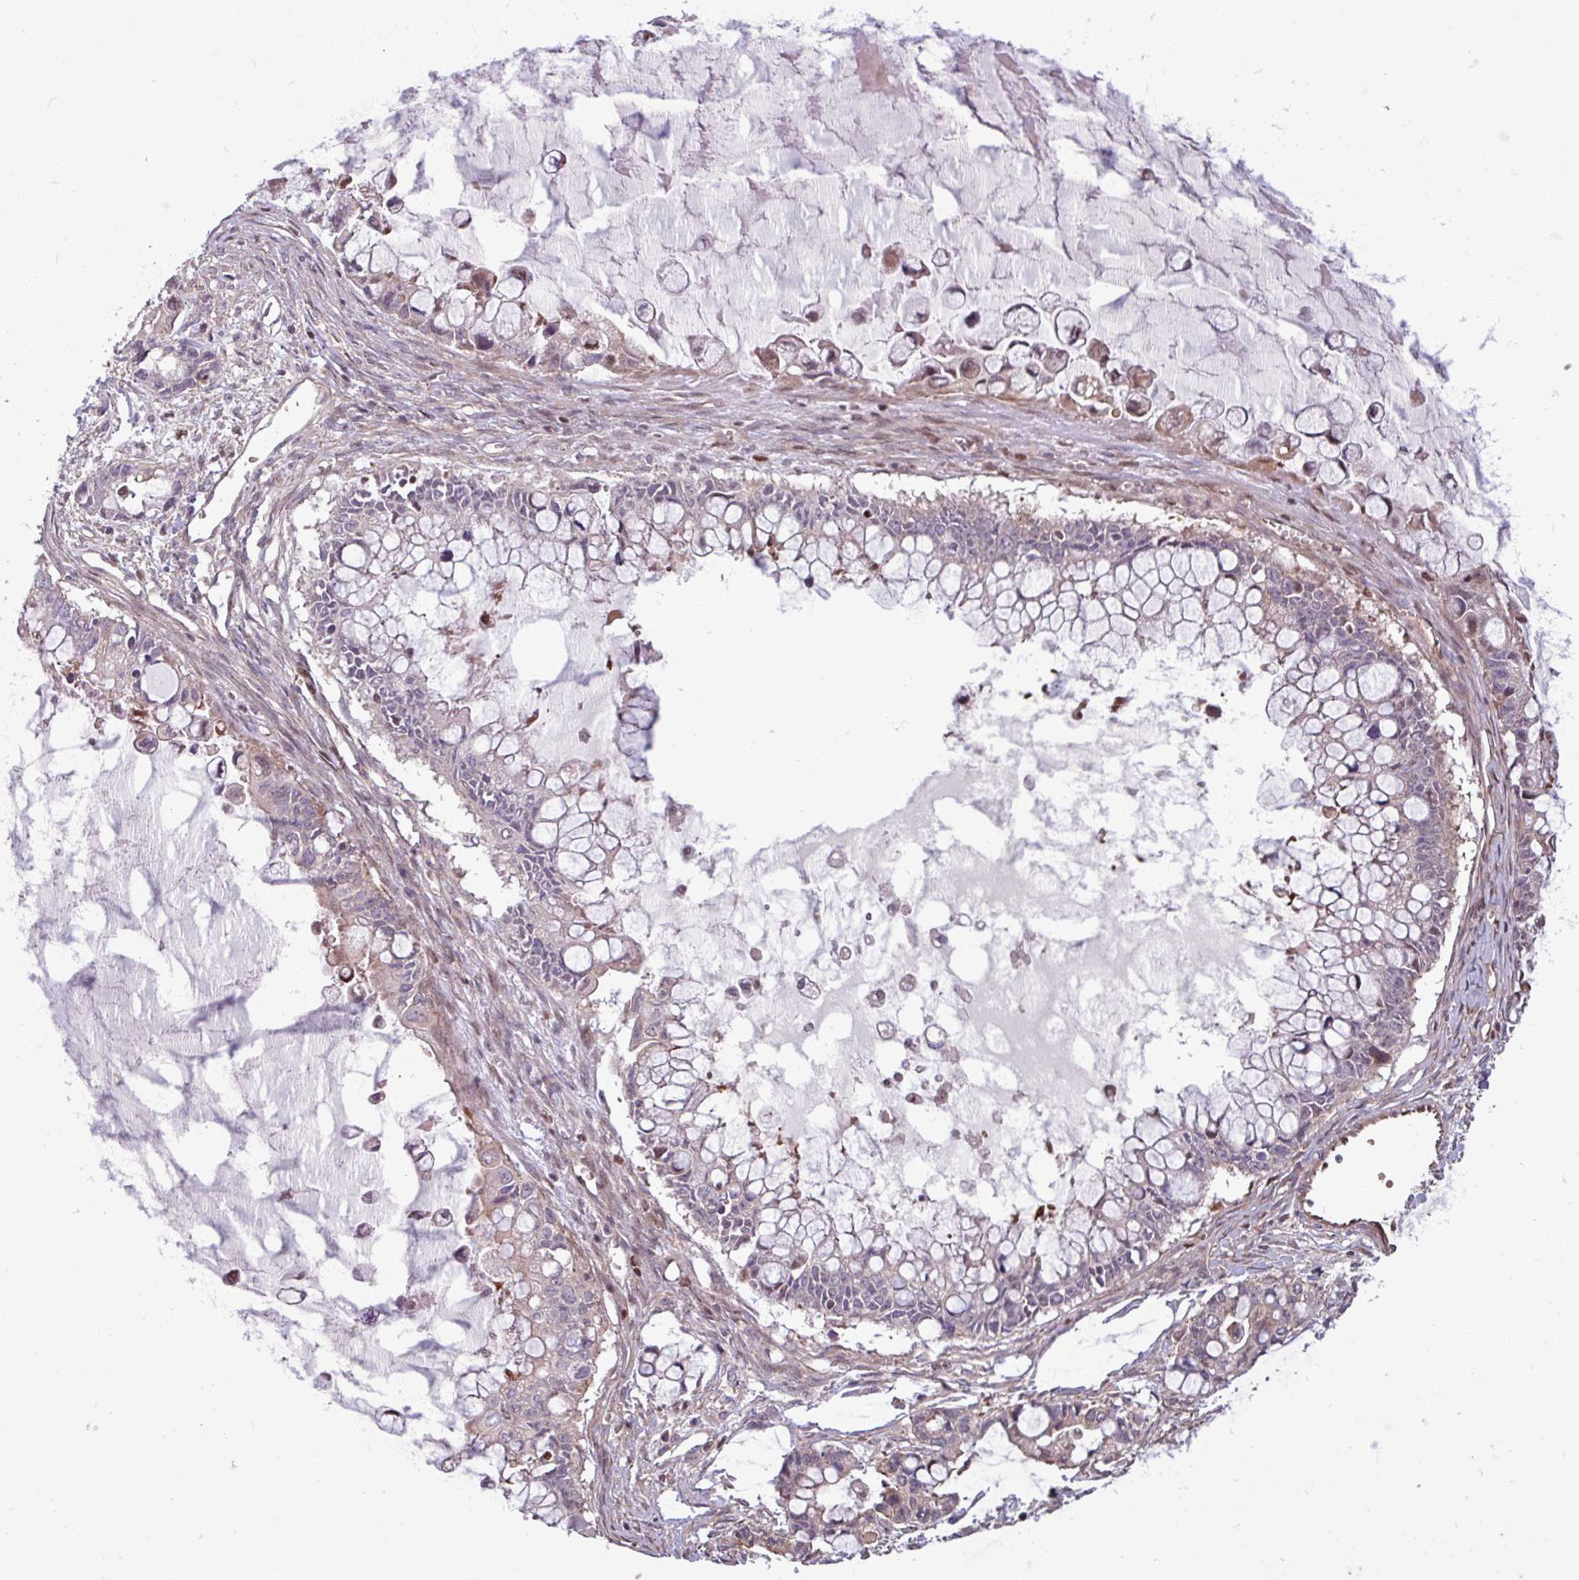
{"staining": {"intensity": "weak", "quantity": "<25%", "location": "cytoplasmic/membranous,nuclear"}, "tissue": "ovarian cancer", "cell_type": "Tumor cells", "image_type": "cancer", "snomed": [{"axis": "morphology", "description": "Cystadenocarcinoma, mucinous, NOS"}, {"axis": "topography", "description": "Ovary"}], "caption": "Photomicrograph shows no protein staining in tumor cells of mucinous cystadenocarcinoma (ovarian) tissue. (Stains: DAB (3,3'-diaminobenzidine) IHC with hematoxylin counter stain, Microscopy: brightfield microscopy at high magnification).", "gene": "PDPR", "patient": {"sex": "female", "age": 63}}